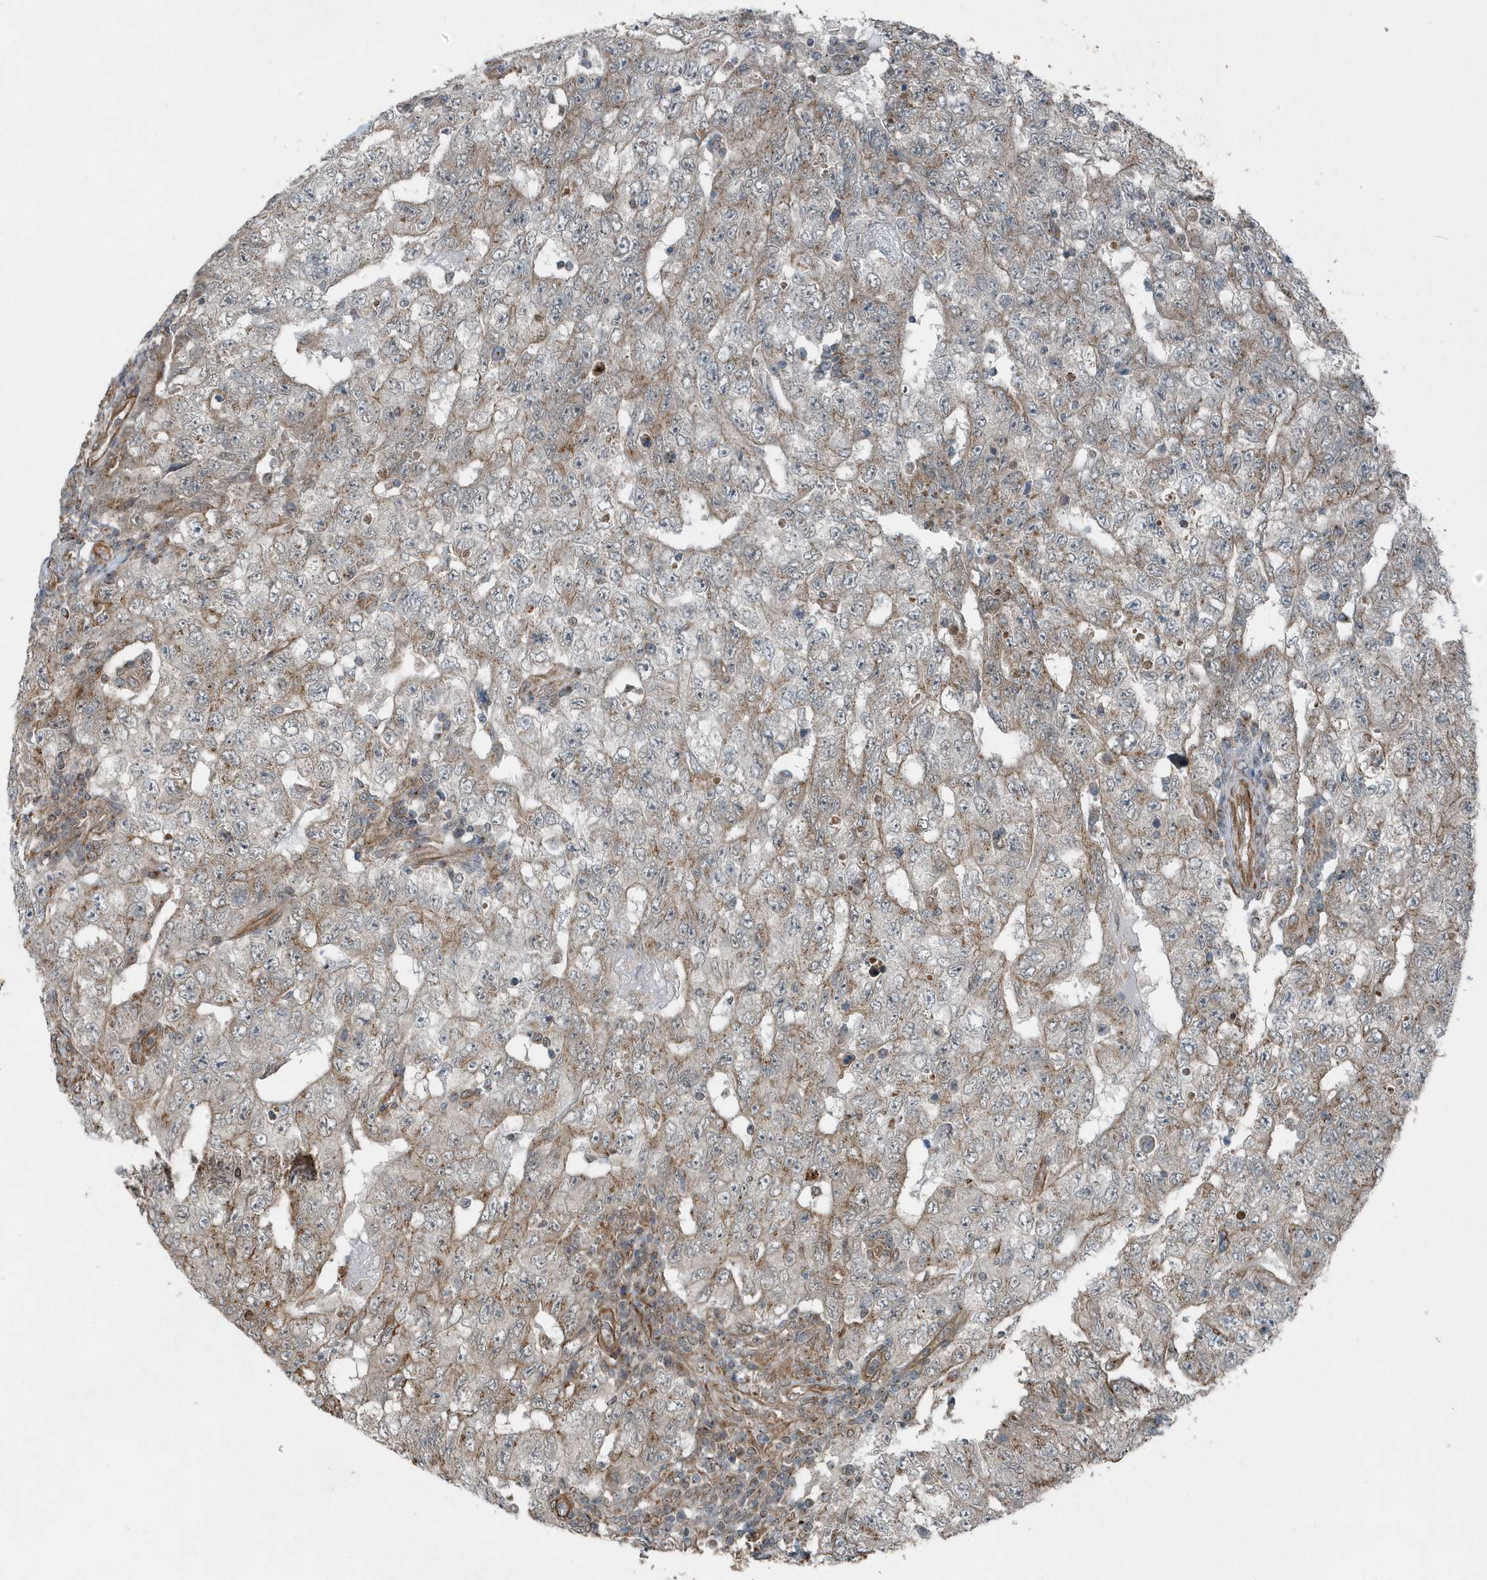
{"staining": {"intensity": "moderate", "quantity": "<25%", "location": "cytoplasmic/membranous"}, "tissue": "testis cancer", "cell_type": "Tumor cells", "image_type": "cancer", "snomed": [{"axis": "morphology", "description": "Carcinoma, Embryonal, NOS"}, {"axis": "topography", "description": "Testis"}], "caption": "There is low levels of moderate cytoplasmic/membranous positivity in tumor cells of testis embryonal carcinoma, as demonstrated by immunohistochemical staining (brown color).", "gene": "GCC2", "patient": {"sex": "male", "age": 26}}